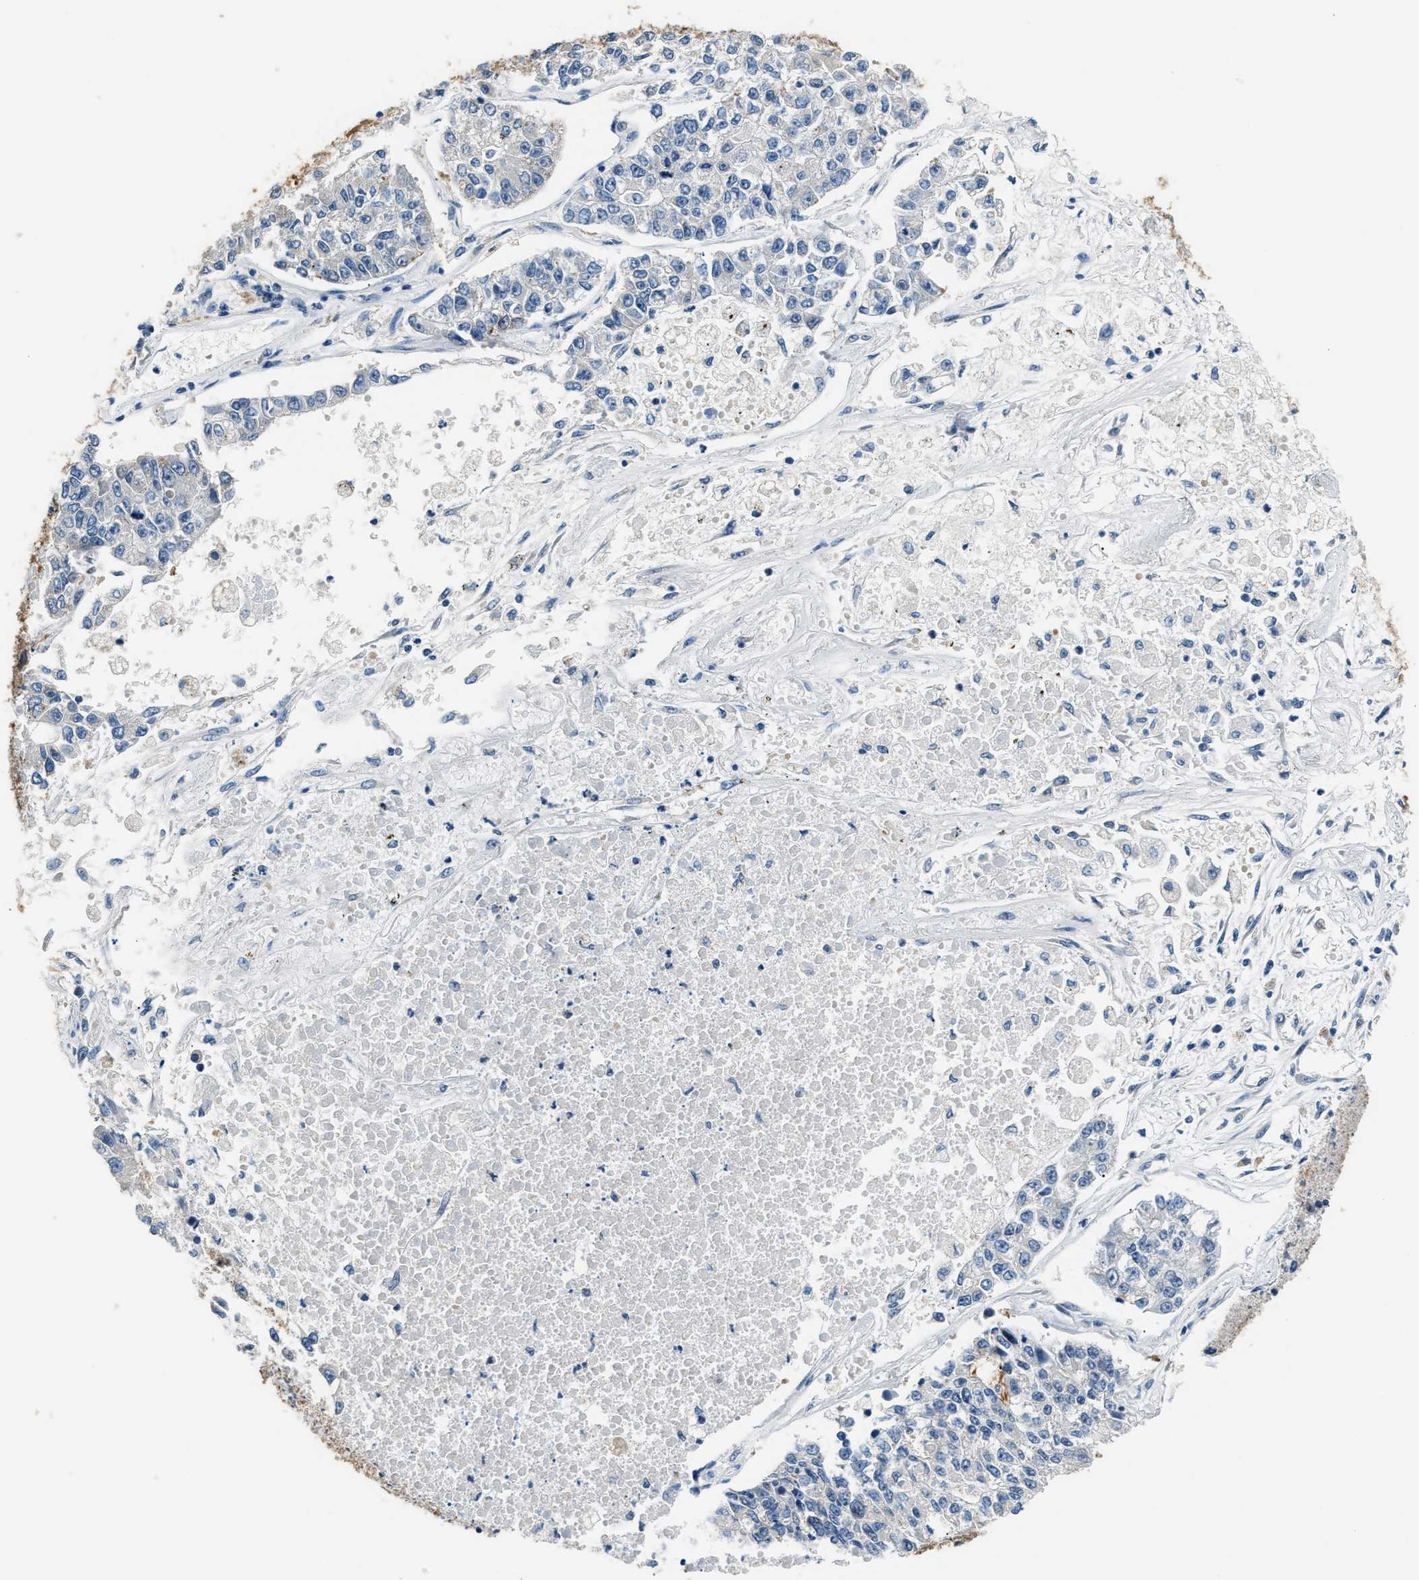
{"staining": {"intensity": "negative", "quantity": "none", "location": "none"}, "tissue": "lung cancer", "cell_type": "Tumor cells", "image_type": "cancer", "snomed": [{"axis": "morphology", "description": "Adenocarcinoma, NOS"}, {"axis": "topography", "description": "Lung"}], "caption": "Tumor cells show no significant staining in lung adenocarcinoma.", "gene": "PPM1H", "patient": {"sex": "male", "age": 49}}